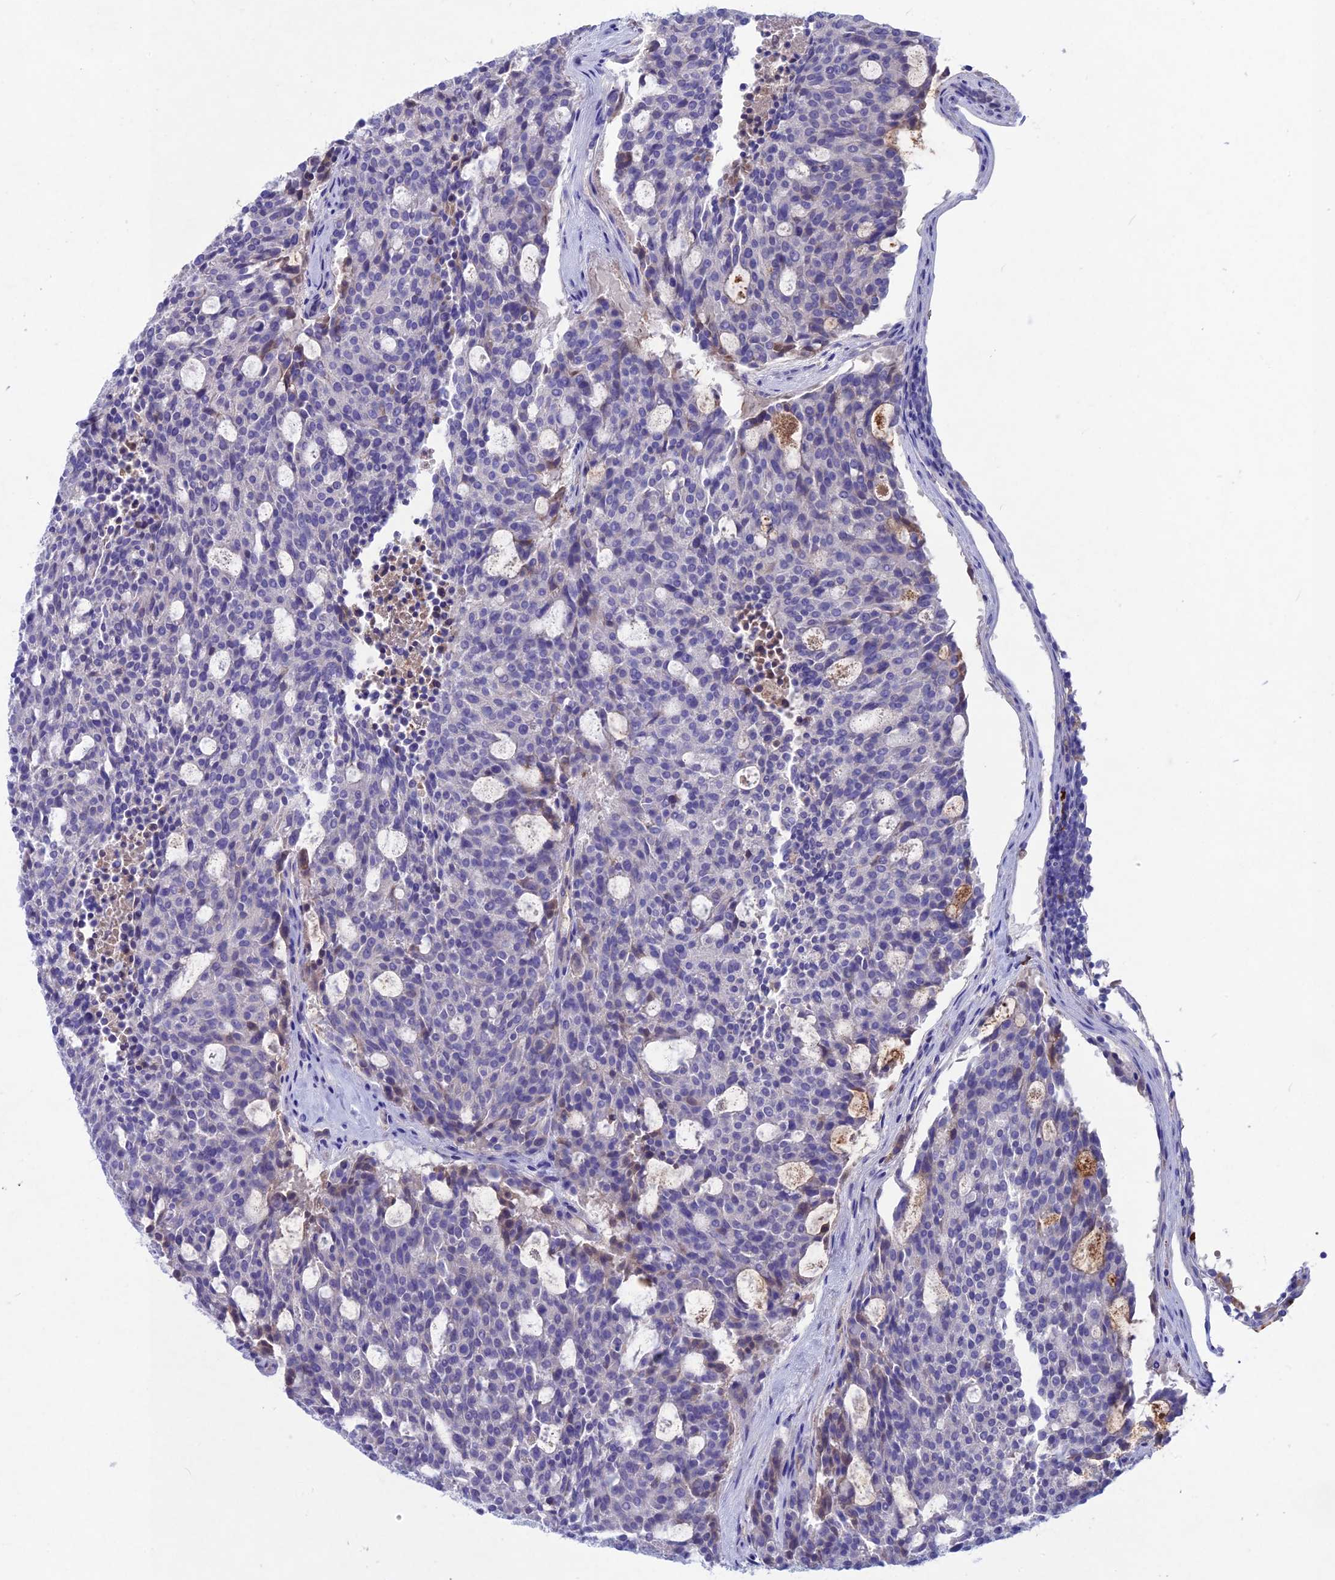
{"staining": {"intensity": "negative", "quantity": "none", "location": "none"}, "tissue": "carcinoid", "cell_type": "Tumor cells", "image_type": "cancer", "snomed": [{"axis": "morphology", "description": "Carcinoid, malignant, NOS"}, {"axis": "topography", "description": "Pancreas"}], "caption": "Histopathology image shows no protein positivity in tumor cells of malignant carcinoid tissue. (DAB (3,3'-diaminobenzidine) IHC with hematoxylin counter stain).", "gene": "SNAP91", "patient": {"sex": "female", "age": 54}}